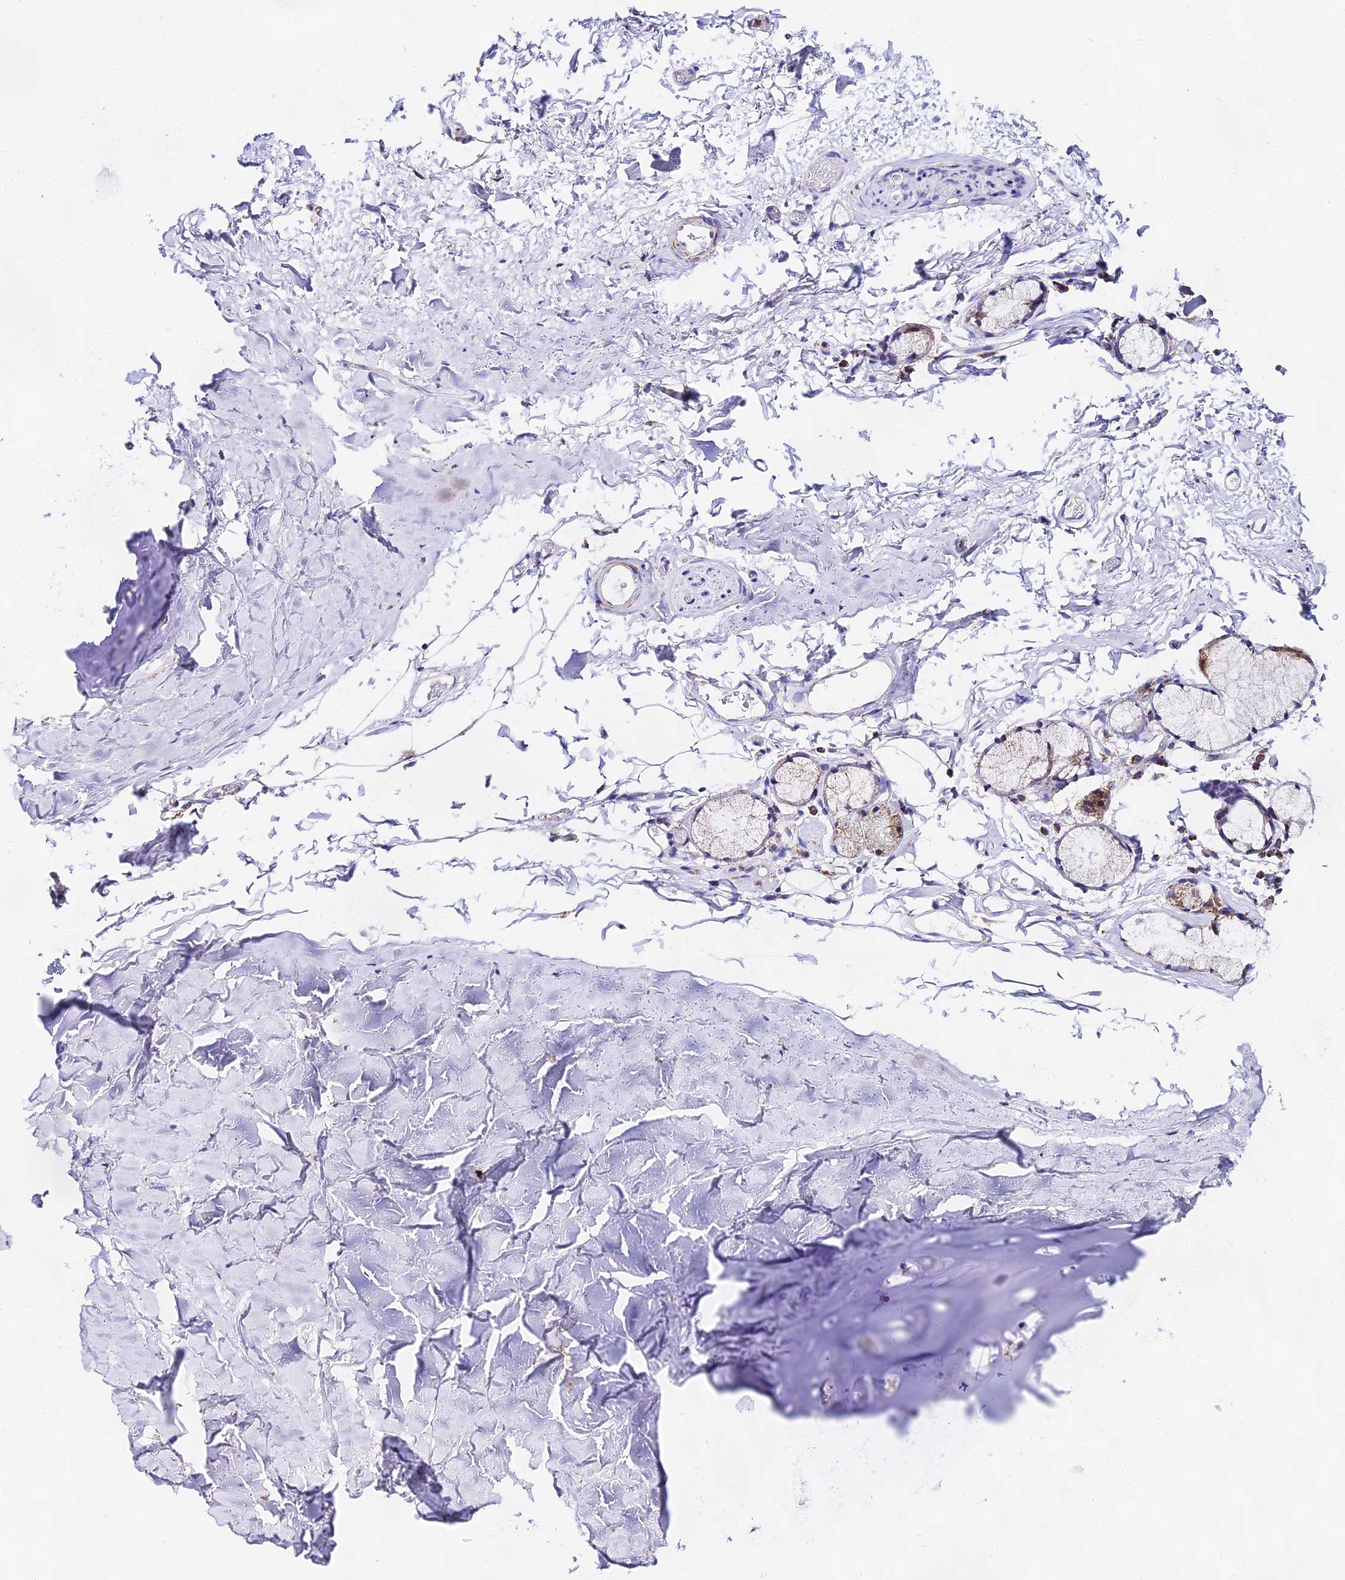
{"staining": {"intensity": "moderate", "quantity": "25%-75%", "location": "cytoplasmic/membranous"}, "tissue": "adipose tissue", "cell_type": "Adipocytes", "image_type": "normal", "snomed": [{"axis": "morphology", "description": "Normal tissue, NOS"}, {"axis": "topography", "description": "Bronchus"}], "caption": "Immunohistochemical staining of benign adipose tissue demonstrates moderate cytoplasmic/membranous protein staining in about 25%-75% of adipocytes. Using DAB (3,3'-diaminobenzidine) (brown) and hematoxylin (blue) stains, captured at high magnification using brightfield microscopy.", "gene": "ATP5PD", "patient": {"sex": "female", "age": 73}}